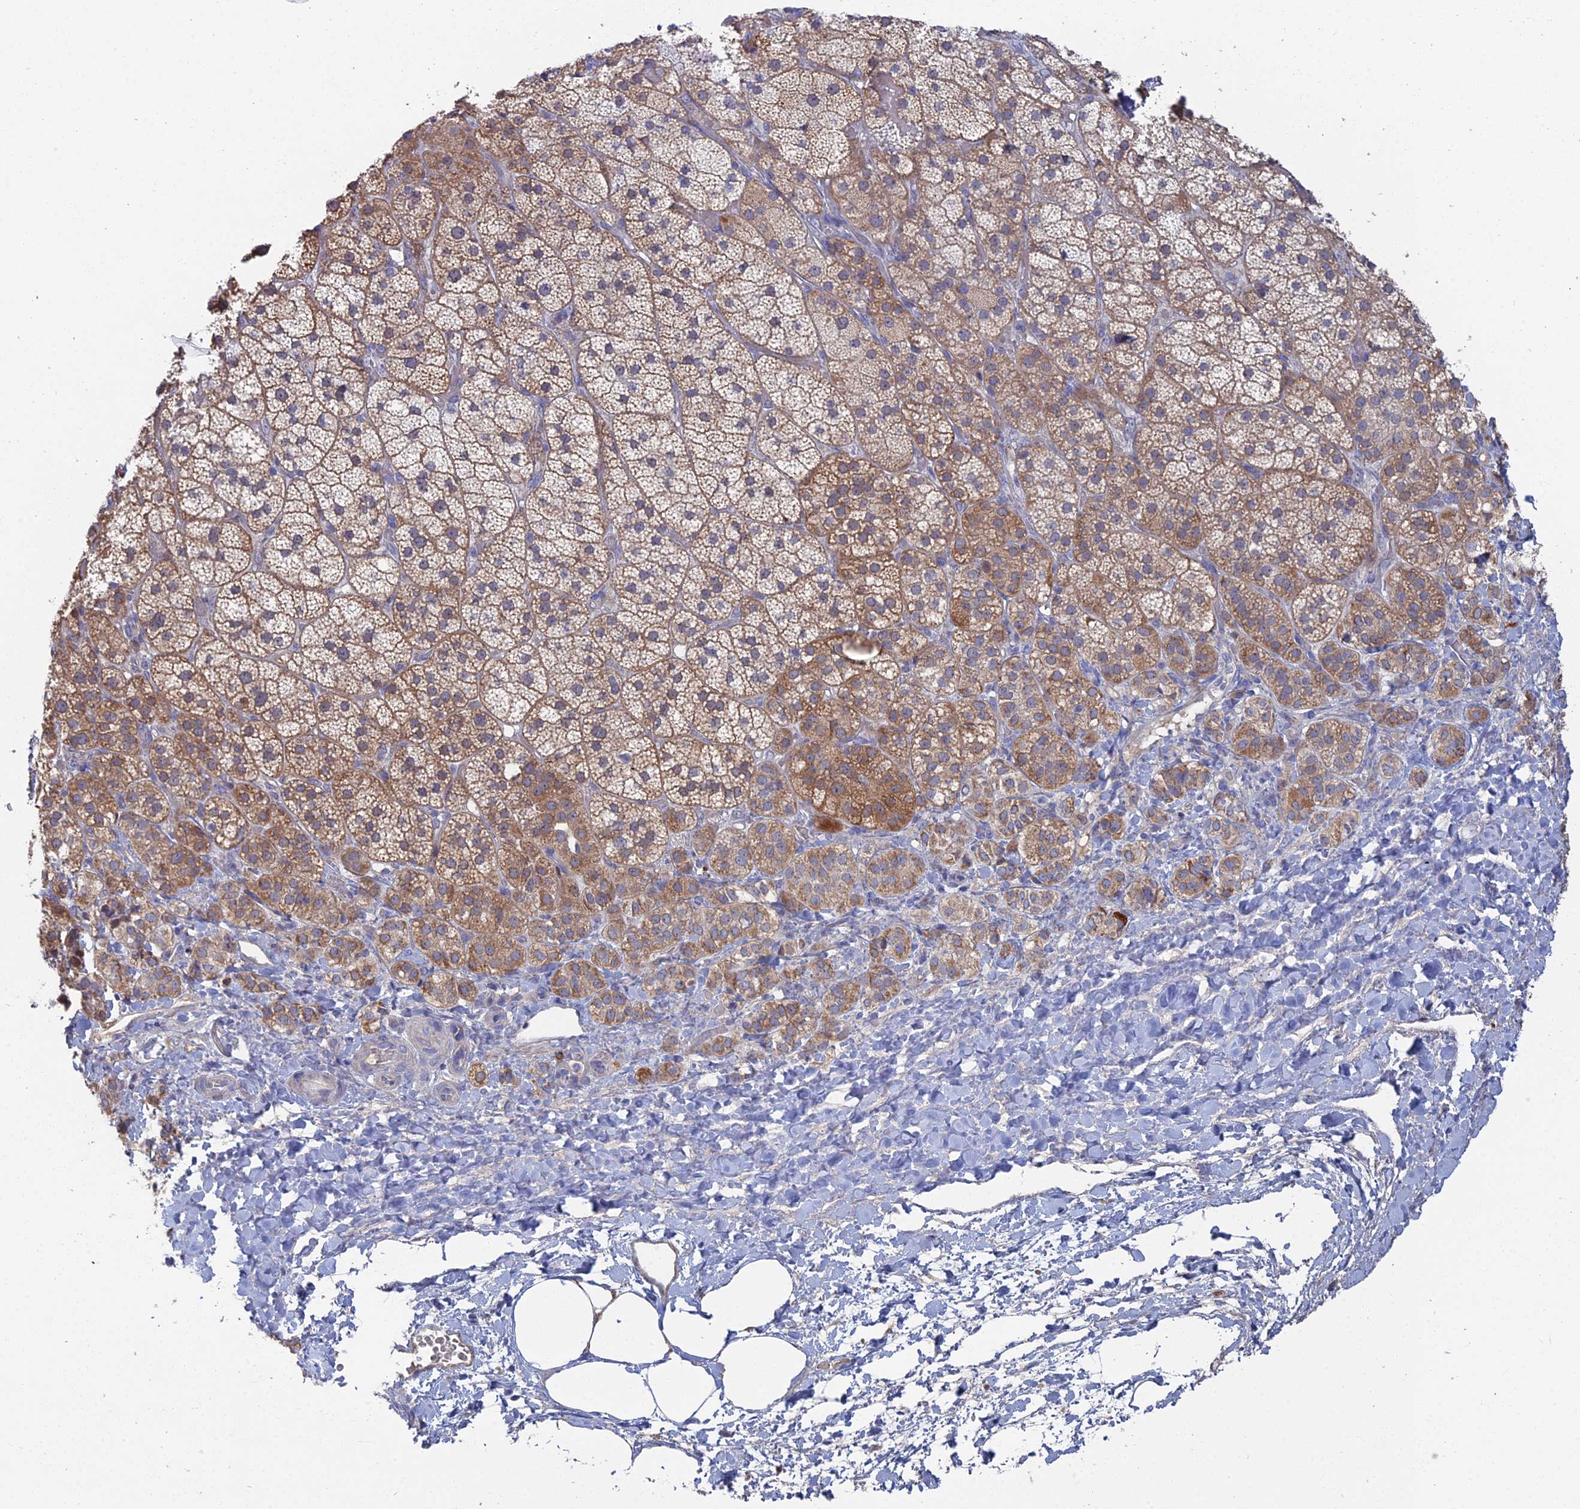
{"staining": {"intensity": "strong", "quantity": ">75%", "location": "cytoplasmic/membranous"}, "tissue": "adrenal gland", "cell_type": "Glandular cells", "image_type": "normal", "snomed": [{"axis": "morphology", "description": "Normal tissue, NOS"}, {"axis": "topography", "description": "Adrenal gland"}], "caption": "A high amount of strong cytoplasmic/membranous expression is seen in approximately >75% of glandular cells in benign adrenal gland. (brown staining indicates protein expression, while blue staining denotes nuclei).", "gene": "ARL16", "patient": {"sex": "male", "age": 57}}